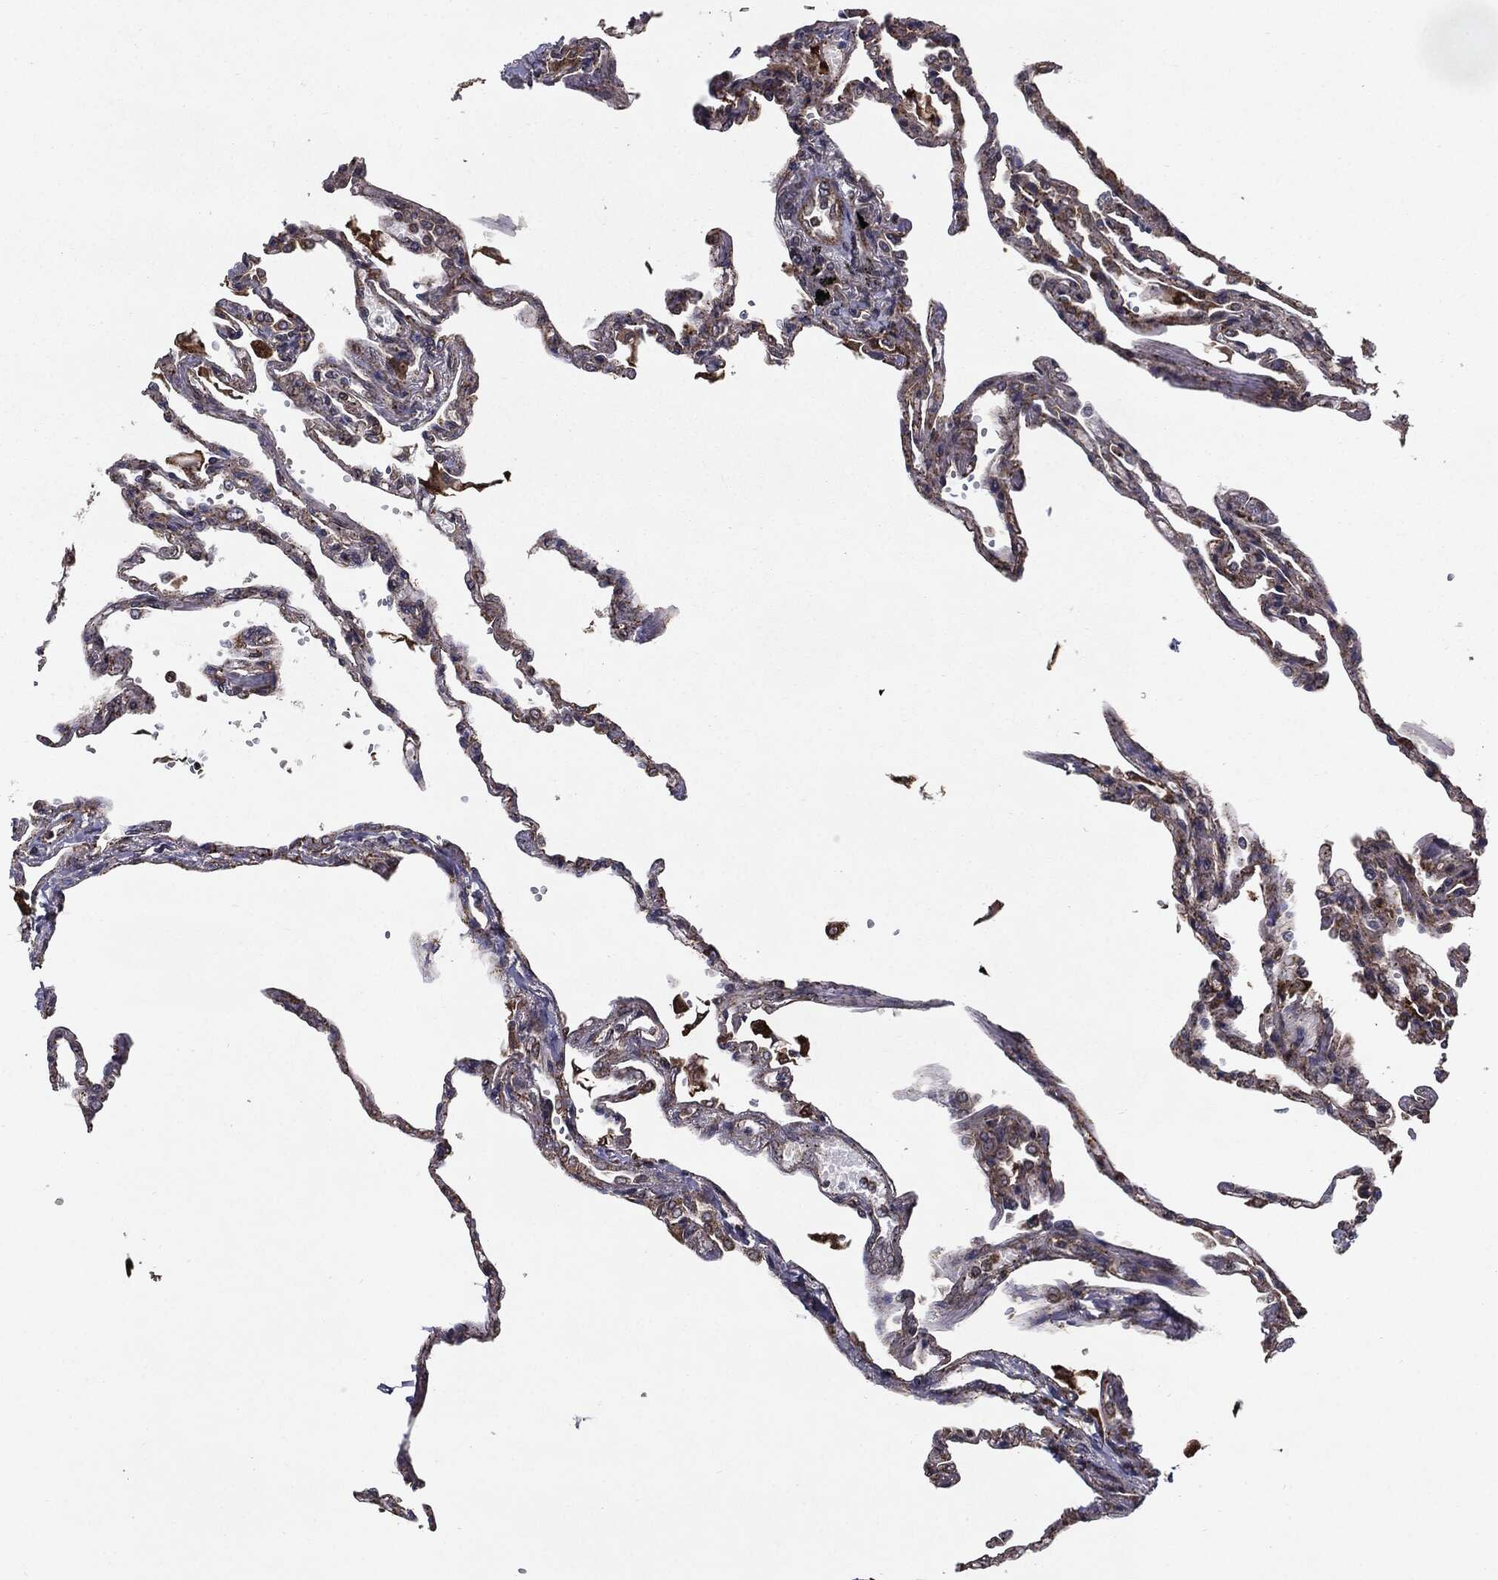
{"staining": {"intensity": "moderate", "quantity": "25%-75%", "location": "cytoplasmic/membranous"}, "tissue": "lung", "cell_type": "Alveolar cells", "image_type": "normal", "snomed": [{"axis": "morphology", "description": "Normal tissue, NOS"}, {"axis": "topography", "description": "Lung"}], "caption": "A high-resolution micrograph shows immunohistochemistry (IHC) staining of benign lung, which displays moderate cytoplasmic/membranous staining in approximately 25%-75% of alveolar cells. Ihc stains the protein in brown and the nuclei are stained blue.", "gene": "HDAC5", "patient": {"sex": "male", "age": 78}}